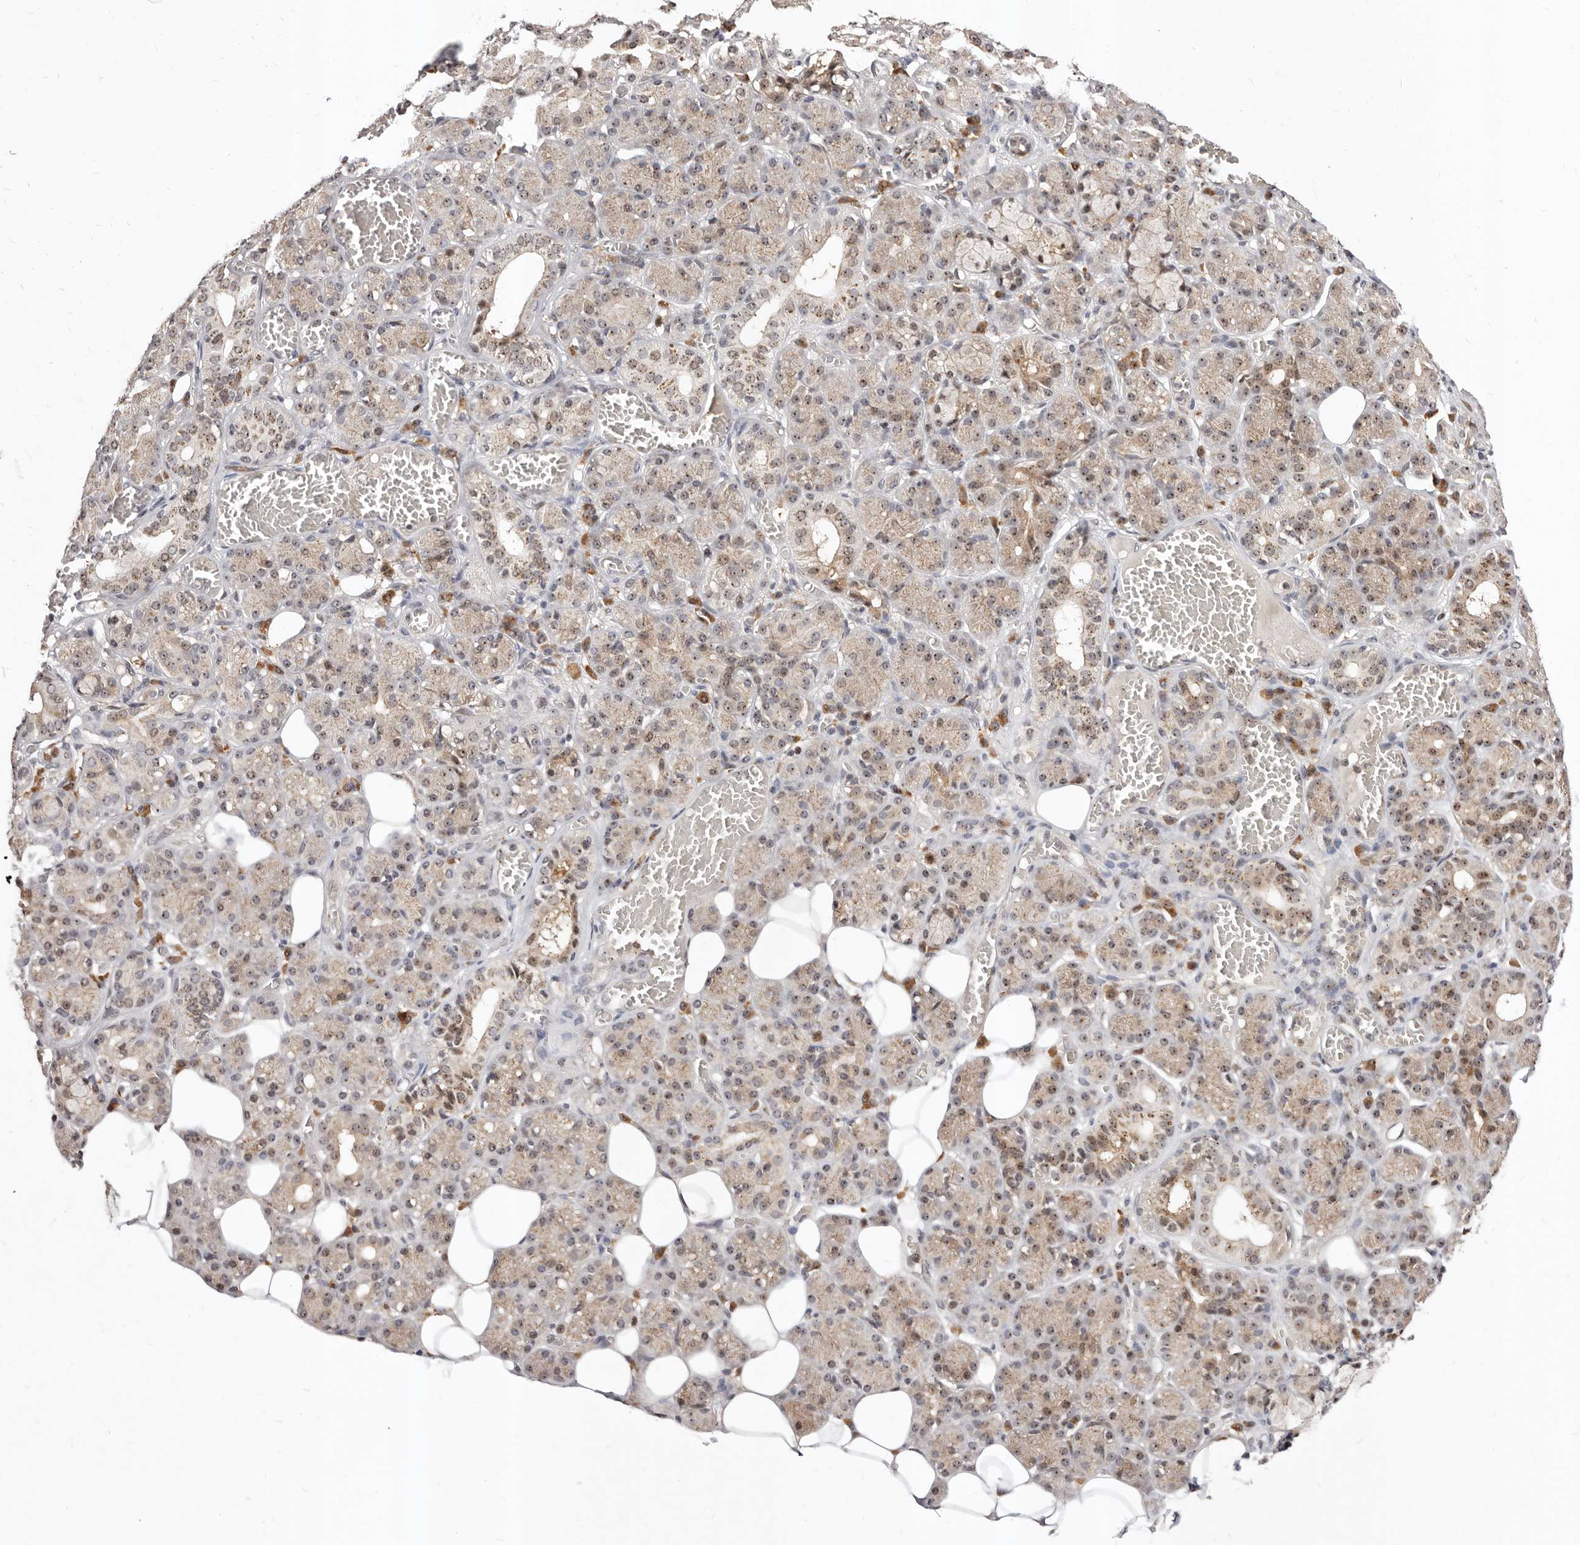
{"staining": {"intensity": "weak", "quantity": "25%-75%", "location": "cytoplasmic/membranous,nuclear"}, "tissue": "salivary gland", "cell_type": "Glandular cells", "image_type": "normal", "snomed": [{"axis": "morphology", "description": "Normal tissue, NOS"}, {"axis": "topography", "description": "Salivary gland"}], "caption": "Immunohistochemistry (IHC) (DAB) staining of benign salivary gland shows weak cytoplasmic/membranous,nuclear protein staining in approximately 25%-75% of glandular cells. (brown staining indicates protein expression, while blue staining denotes nuclei).", "gene": "APOL6", "patient": {"sex": "male", "age": 63}}